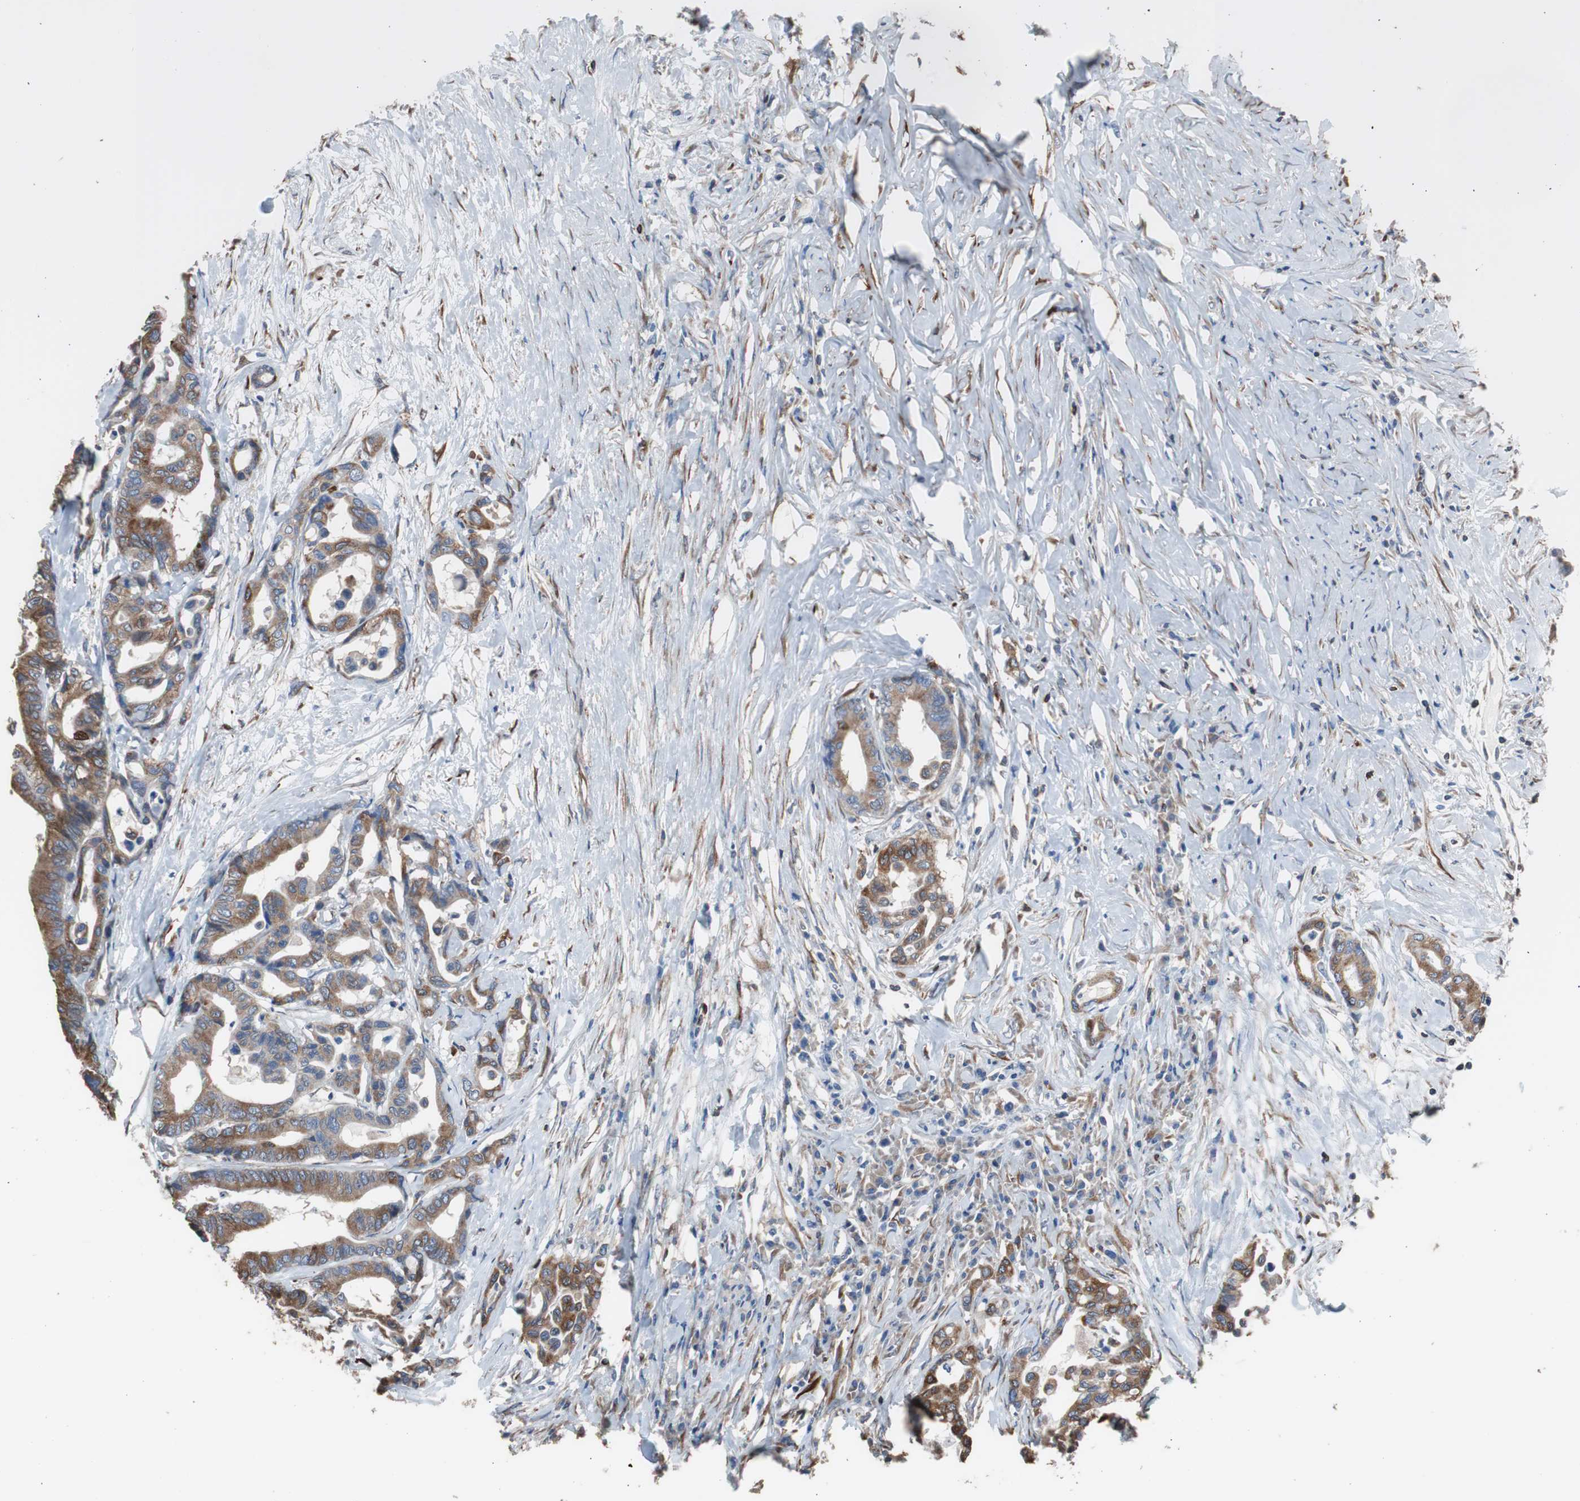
{"staining": {"intensity": "moderate", "quantity": ">75%", "location": "cytoplasmic/membranous"}, "tissue": "colorectal cancer", "cell_type": "Tumor cells", "image_type": "cancer", "snomed": [{"axis": "morphology", "description": "Normal tissue, NOS"}, {"axis": "morphology", "description": "Adenocarcinoma, NOS"}, {"axis": "topography", "description": "Colon"}], "caption": "Tumor cells demonstrate moderate cytoplasmic/membranous expression in about >75% of cells in colorectal cancer.", "gene": "PBXIP1", "patient": {"sex": "male", "age": 82}}